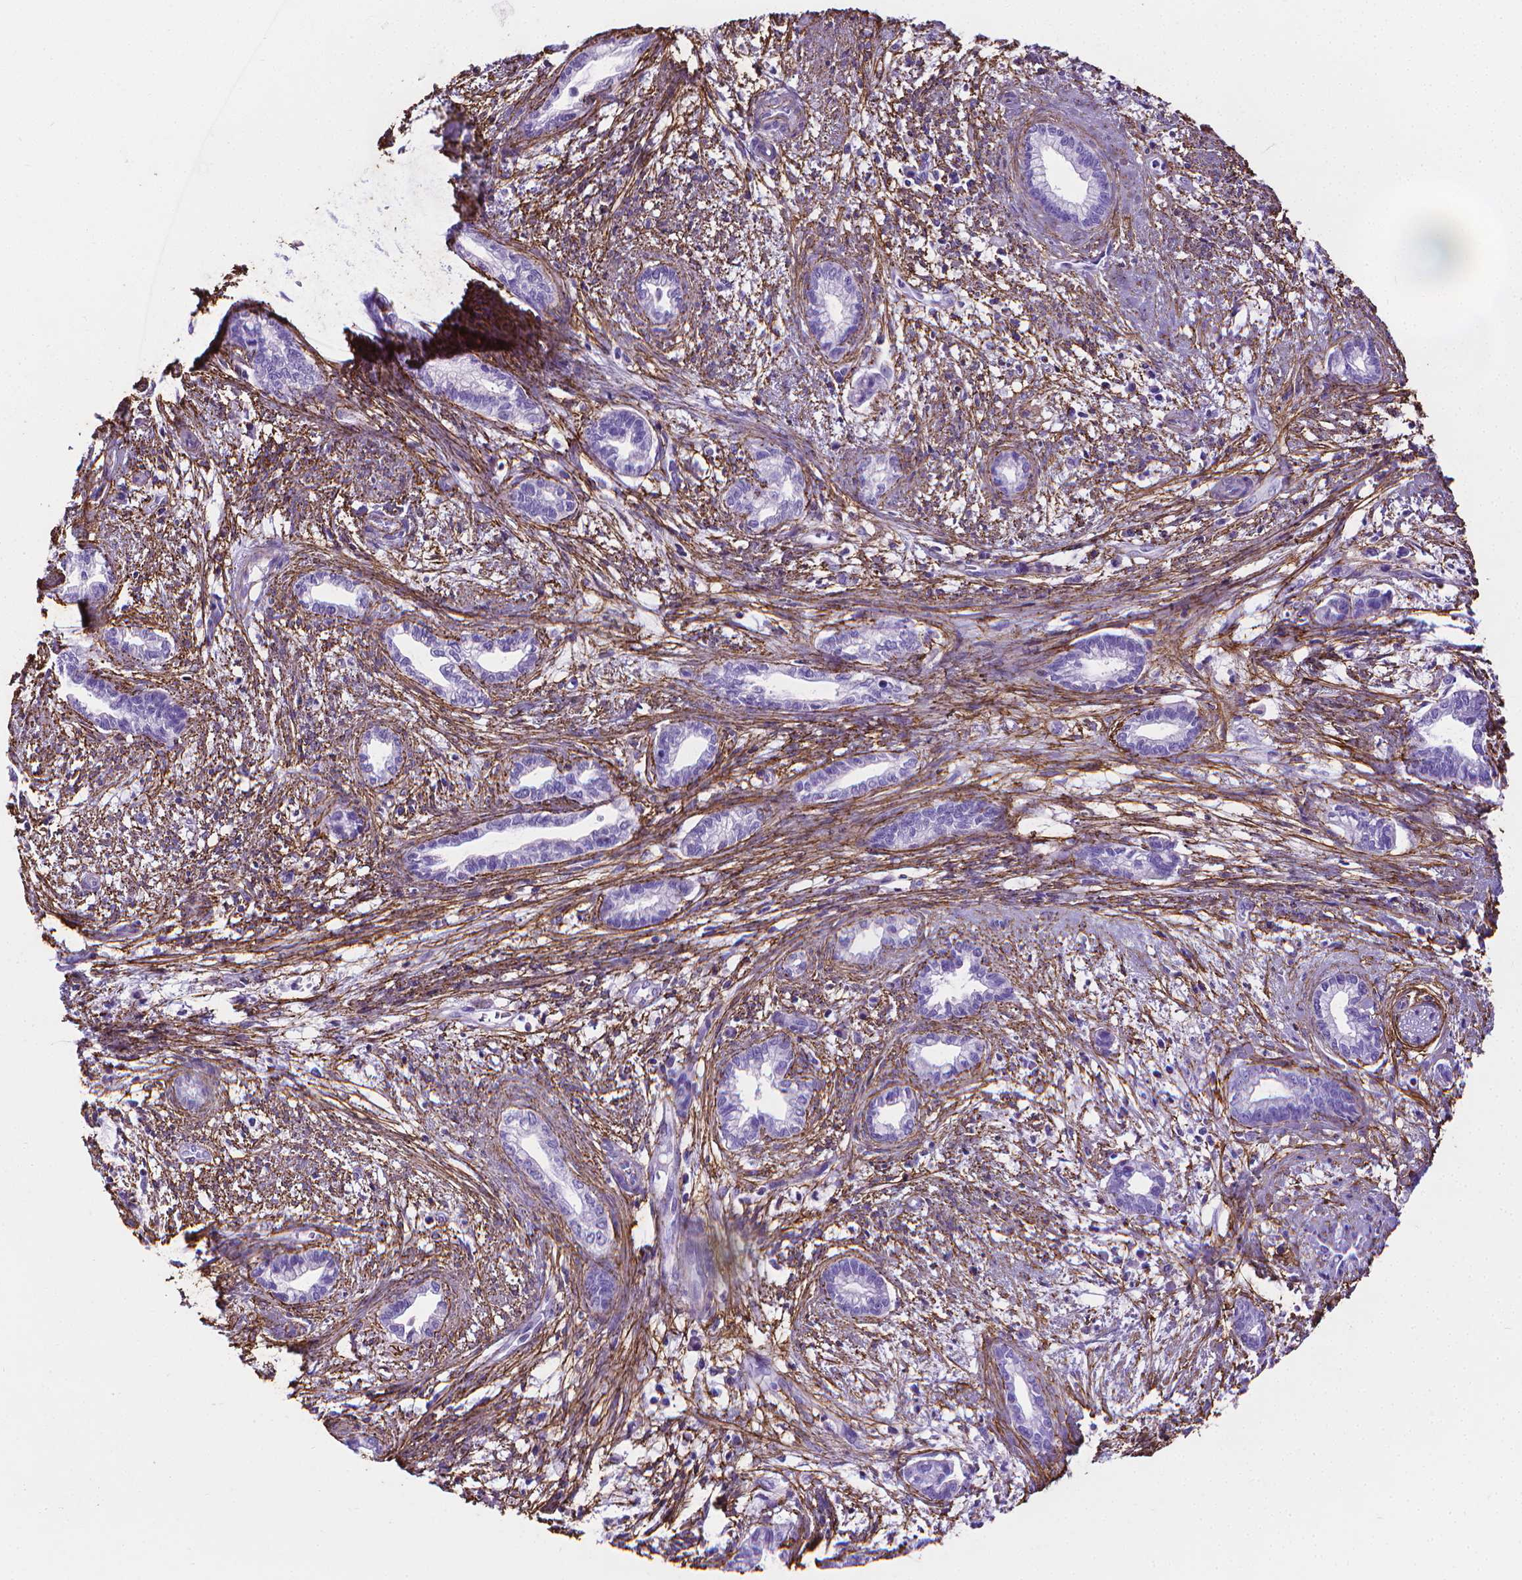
{"staining": {"intensity": "negative", "quantity": "none", "location": "none"}, "tissue": "cervical cancer", "cell_type": "Tumor cells", "image_type": "cancer", "snomed": [{"axis": "morphology", "description": "Adenocarcinoma, NOS"}, {"axis": "topography", "description": "Cervix"}], "caption": "This is an IHC micrograph of human cervical cancer. There is no staining in tumor cells.", "gene": "MFAP2", "patient": {"sex": "female", "age": 62}}